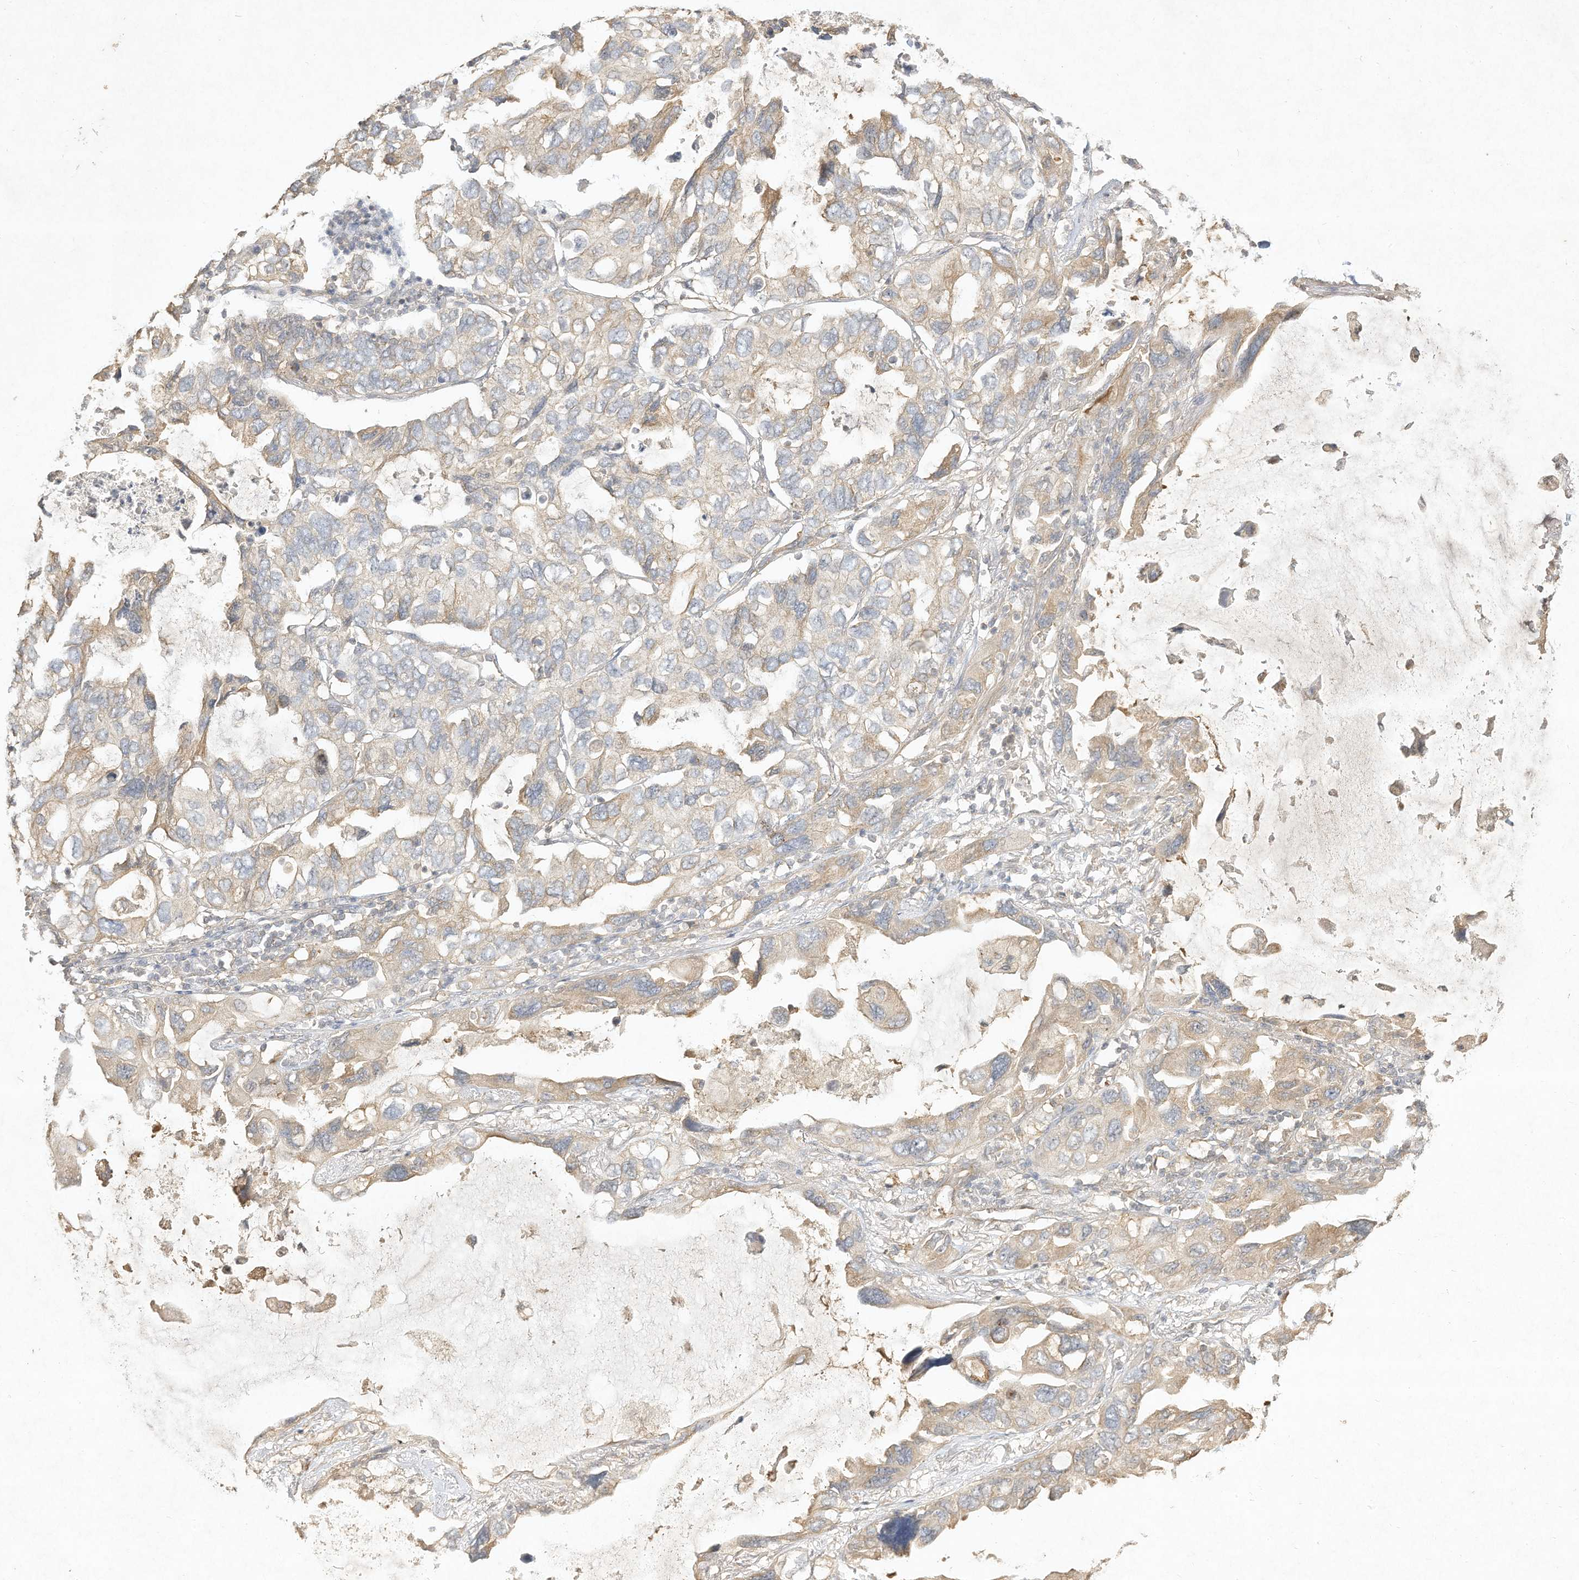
{"staining": {"intensity": "weak", "quantity": "<25%", "location": "cytoplasmic/membranous"}, "tissue": "lung cancer", "cell_type": "Tumor cells", "image_type": "cancer", "snomed": [{"axis": "morphology", "description": "Squamous cell carcinoma, NOS"}, {"axis": "topography", "description": "Lung"}], "caption": "This is a photomicrograph of immunohistochemistry staining of squamous cell carcinoma (lung), which shows no staining in tumor cells.", "gene": "DYNC1I2", "patient": {"sex": "female", "age": 73}}